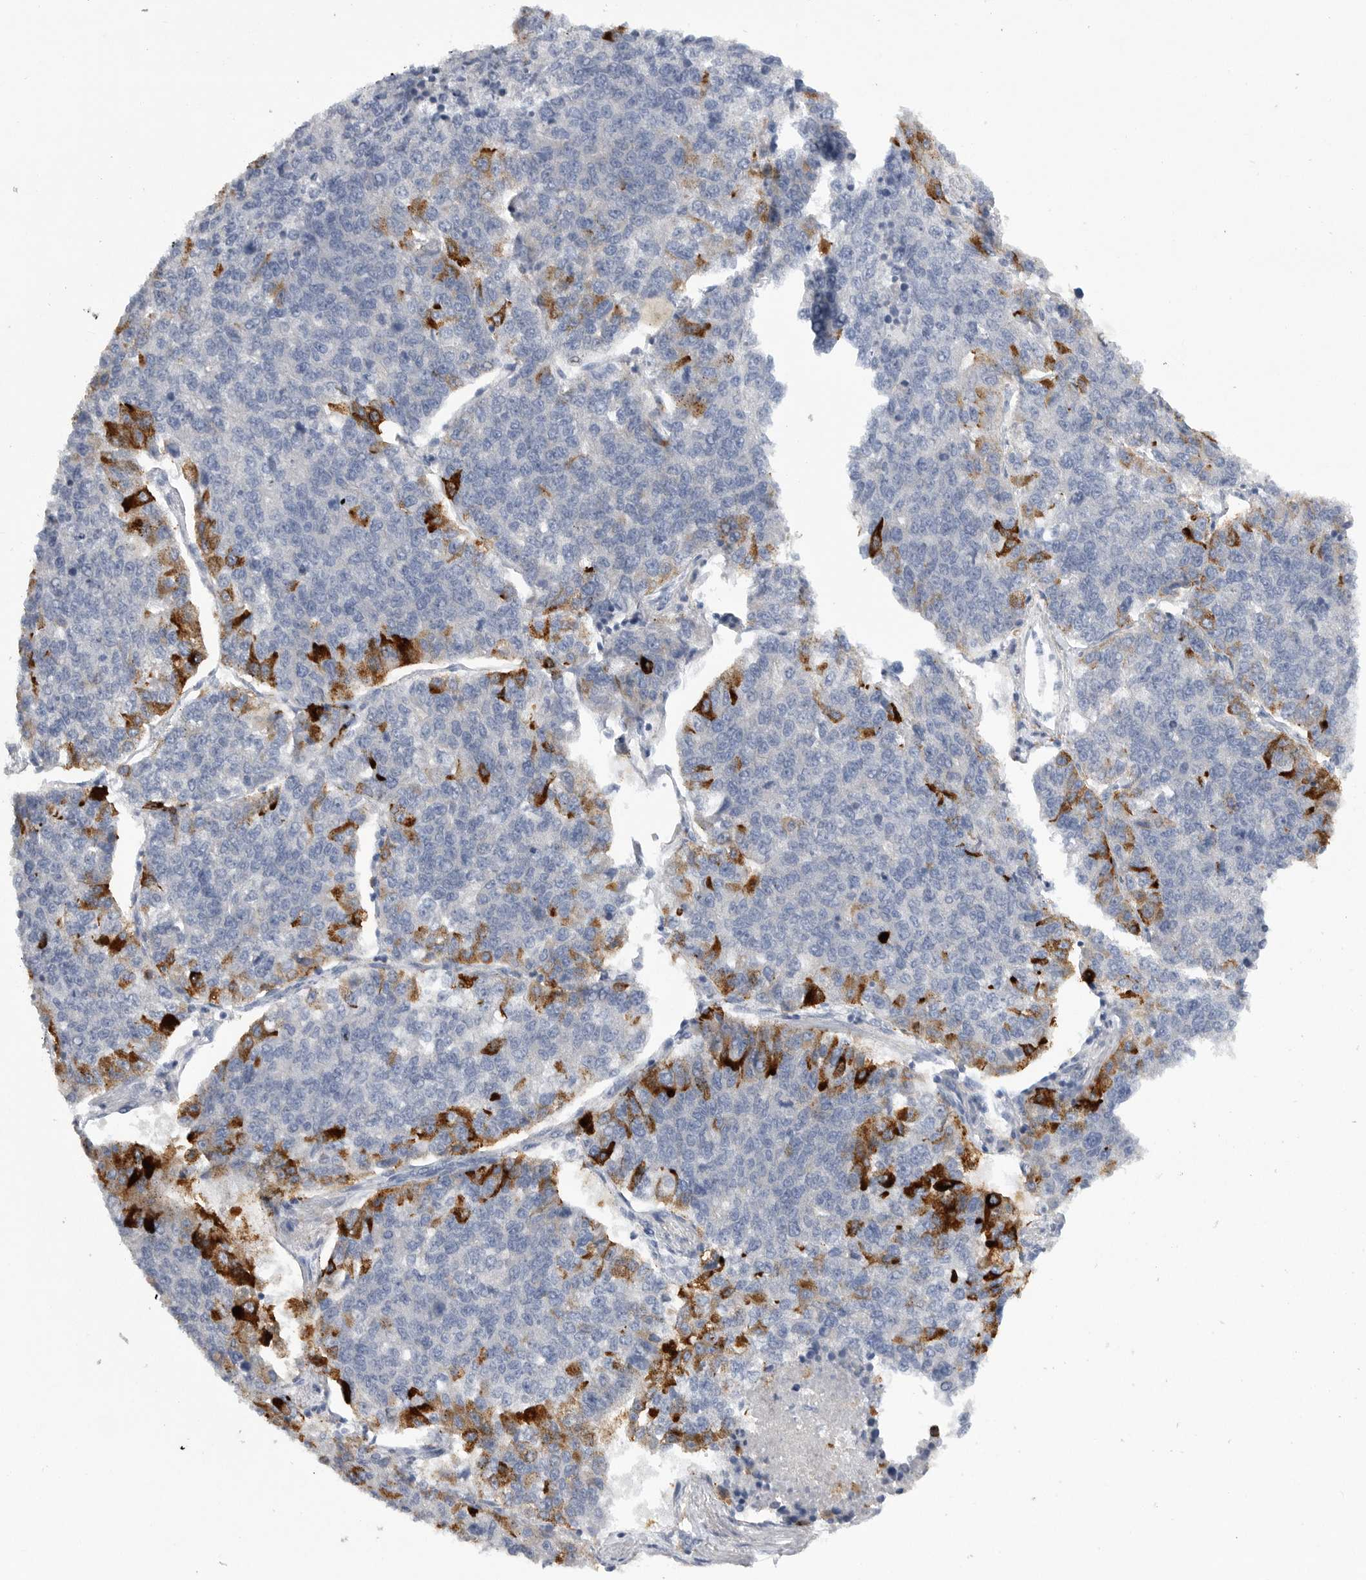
{"staining": {"intensity": "strong", "quantity": "<25%", "location": "cytoplasmic/membranous"}, "tissue": "lung cancer", "cell_type": "Tumor cells", "image_type": "cancer", "snomed": [{"axis": "morphology", "description": "Adenocarcinoma, NOS"}, {"axis": "topography", "description": "Lung"}], "caption": "An immunohistochemistry (IHC) image of tumor tissue is shown. Protein staining in brown labels strong cytoplasmic/membranous positivity in lung cancer (adenocarcinoma) within tumor cells.", "gene": "EDEM3", "patient": {"sex": "male", "age": 49}}